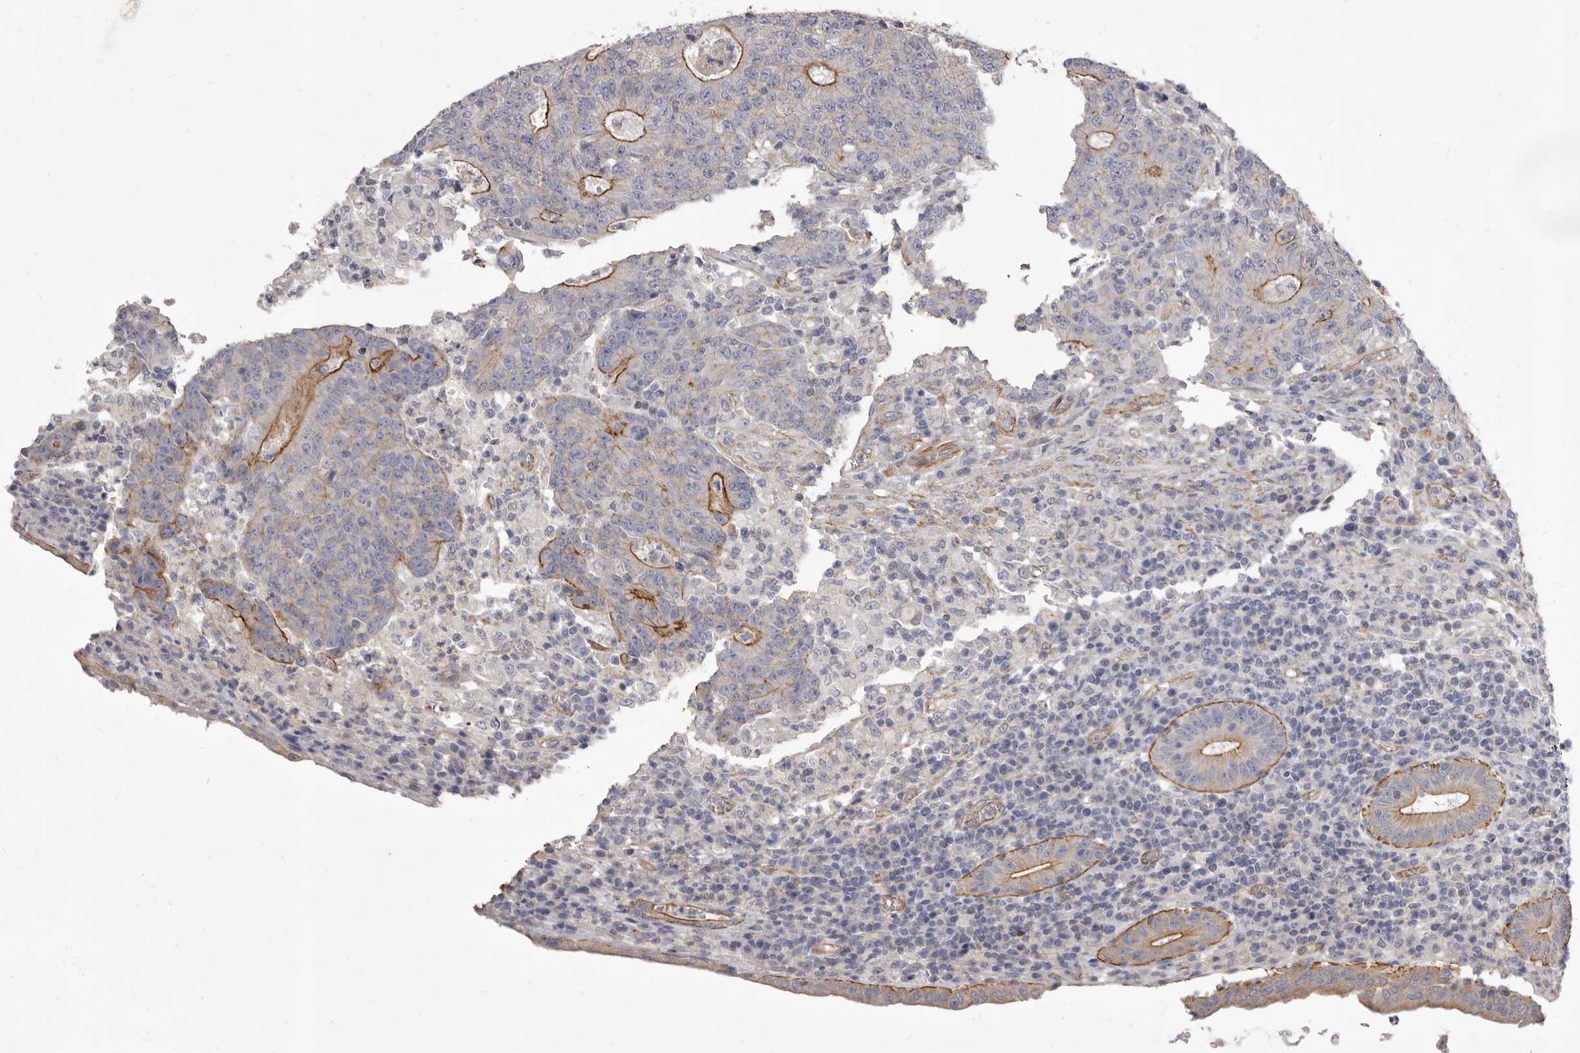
{"staining": {"intensity": "moderate", "quantity": "<25%", "location": "cytoplasmic/membranous"}, "tissue": "colorectal cancer", "cell_type": "Tumor cells", "image_type": "cancer", "snomed": [{"axis": "morphology", "description": "Adenocarcinoma, NOS"}, {"axis": "topography", "description": "Colon"}], "caption": "IHC (DAB (3,3'-diaminobenzidine)) staining of colorectal cancer (adenocarcinoma) shows moderate cytoplasmic/membranous protein expression in about <25% of tumor cells.", "gene": "P2RX6", "patient": {"sex": "female", "age": 75}}